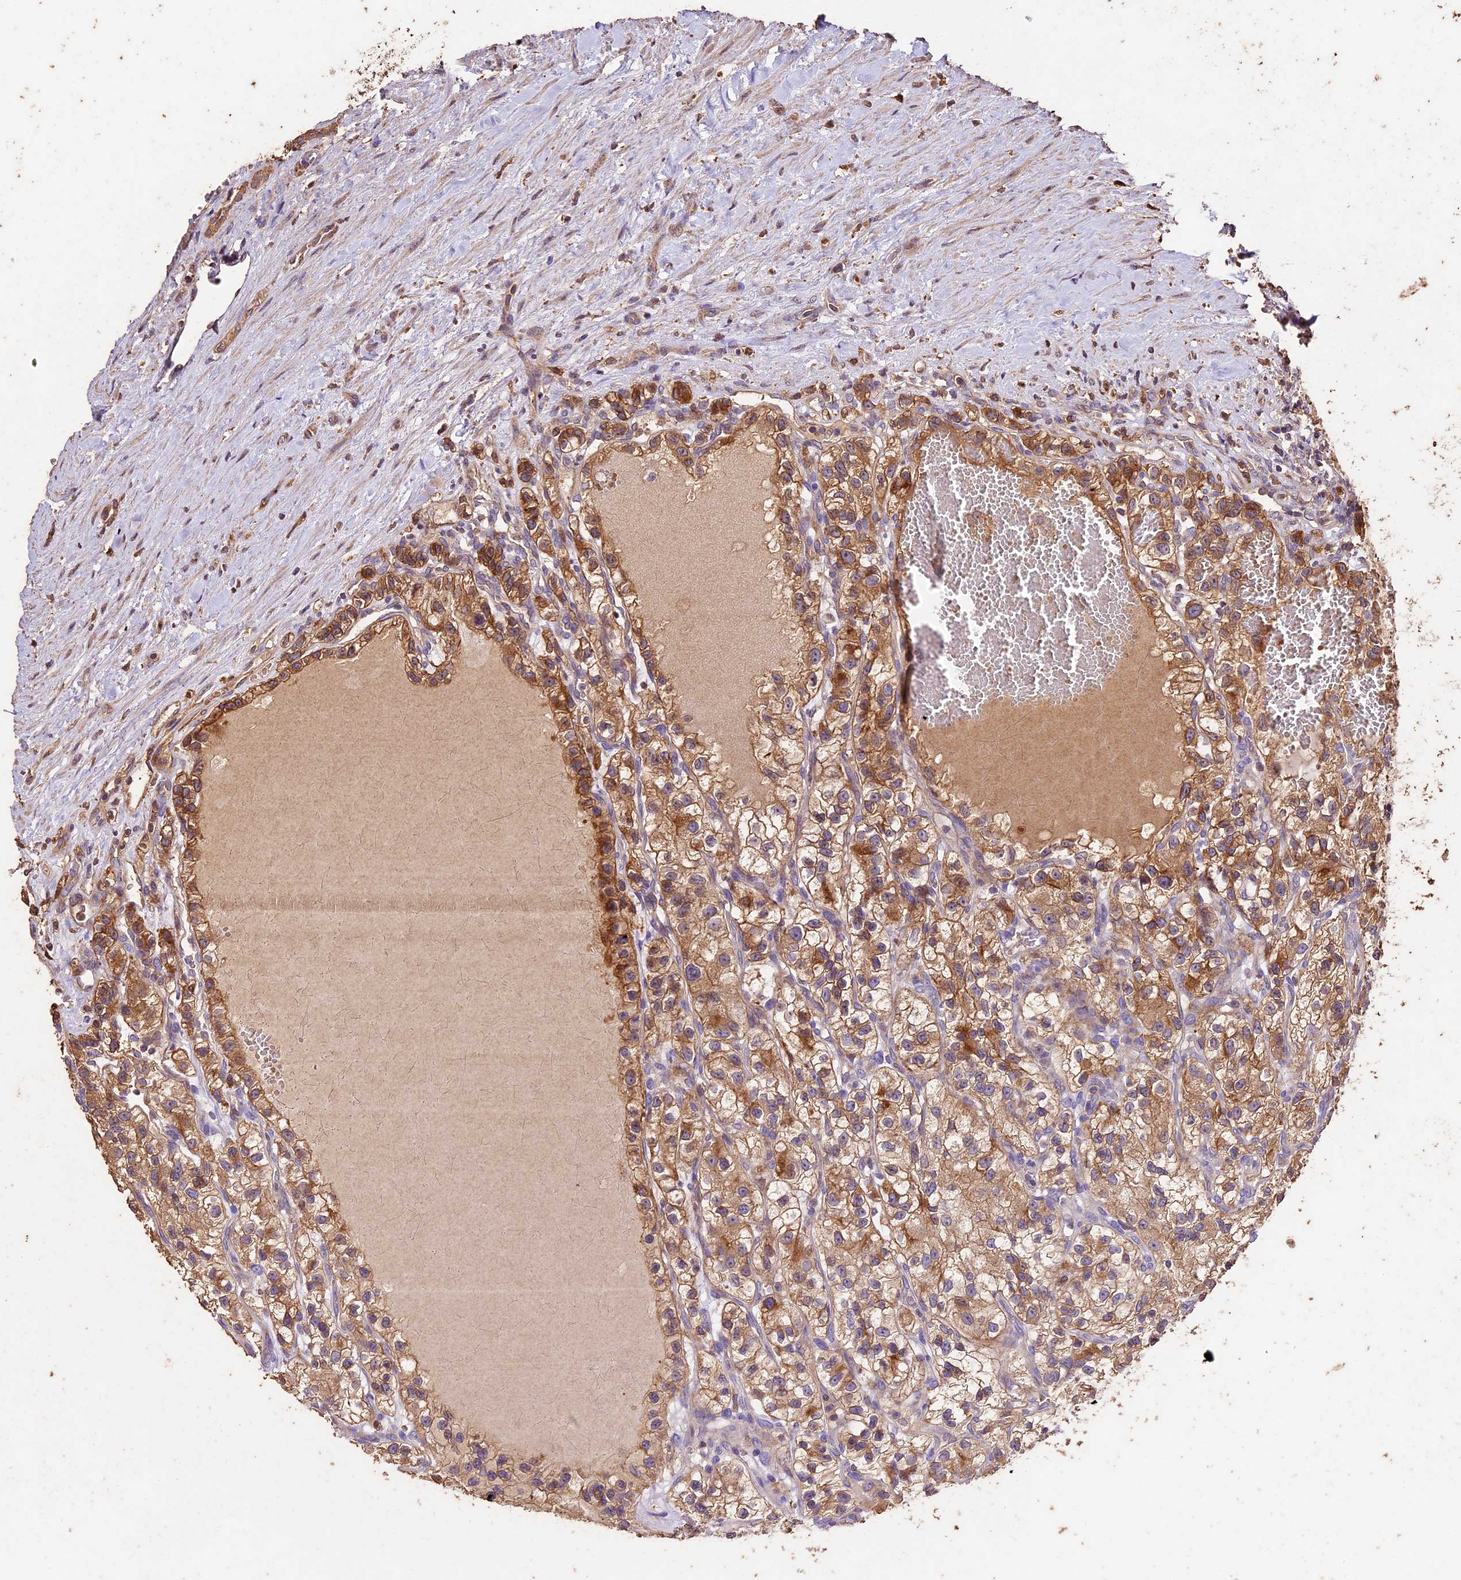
{"staining": {"intensity": "moderate", "quantity": ">75%", "location": "cytoplasmic/membranous"}, "tissue": "renal cancer", "cell_type": "Tumor cells", "image_type": "cancer", "snomed": [{"axis": "morphology", "description": "Adenocarcinoma, NOS"}, {"axis": "topography", "description": "Kidney"}], "caption": "DAB (3,3'-diaminobenzidine) immunohistochemical staining of renal cancer (adenocarcinoma) shows moderate cytoplasmic/membranous protein expression in approximately >75% of tumor cells.", "gene": "CRLF1", "patient": {"sex": "female", "age": 57}}